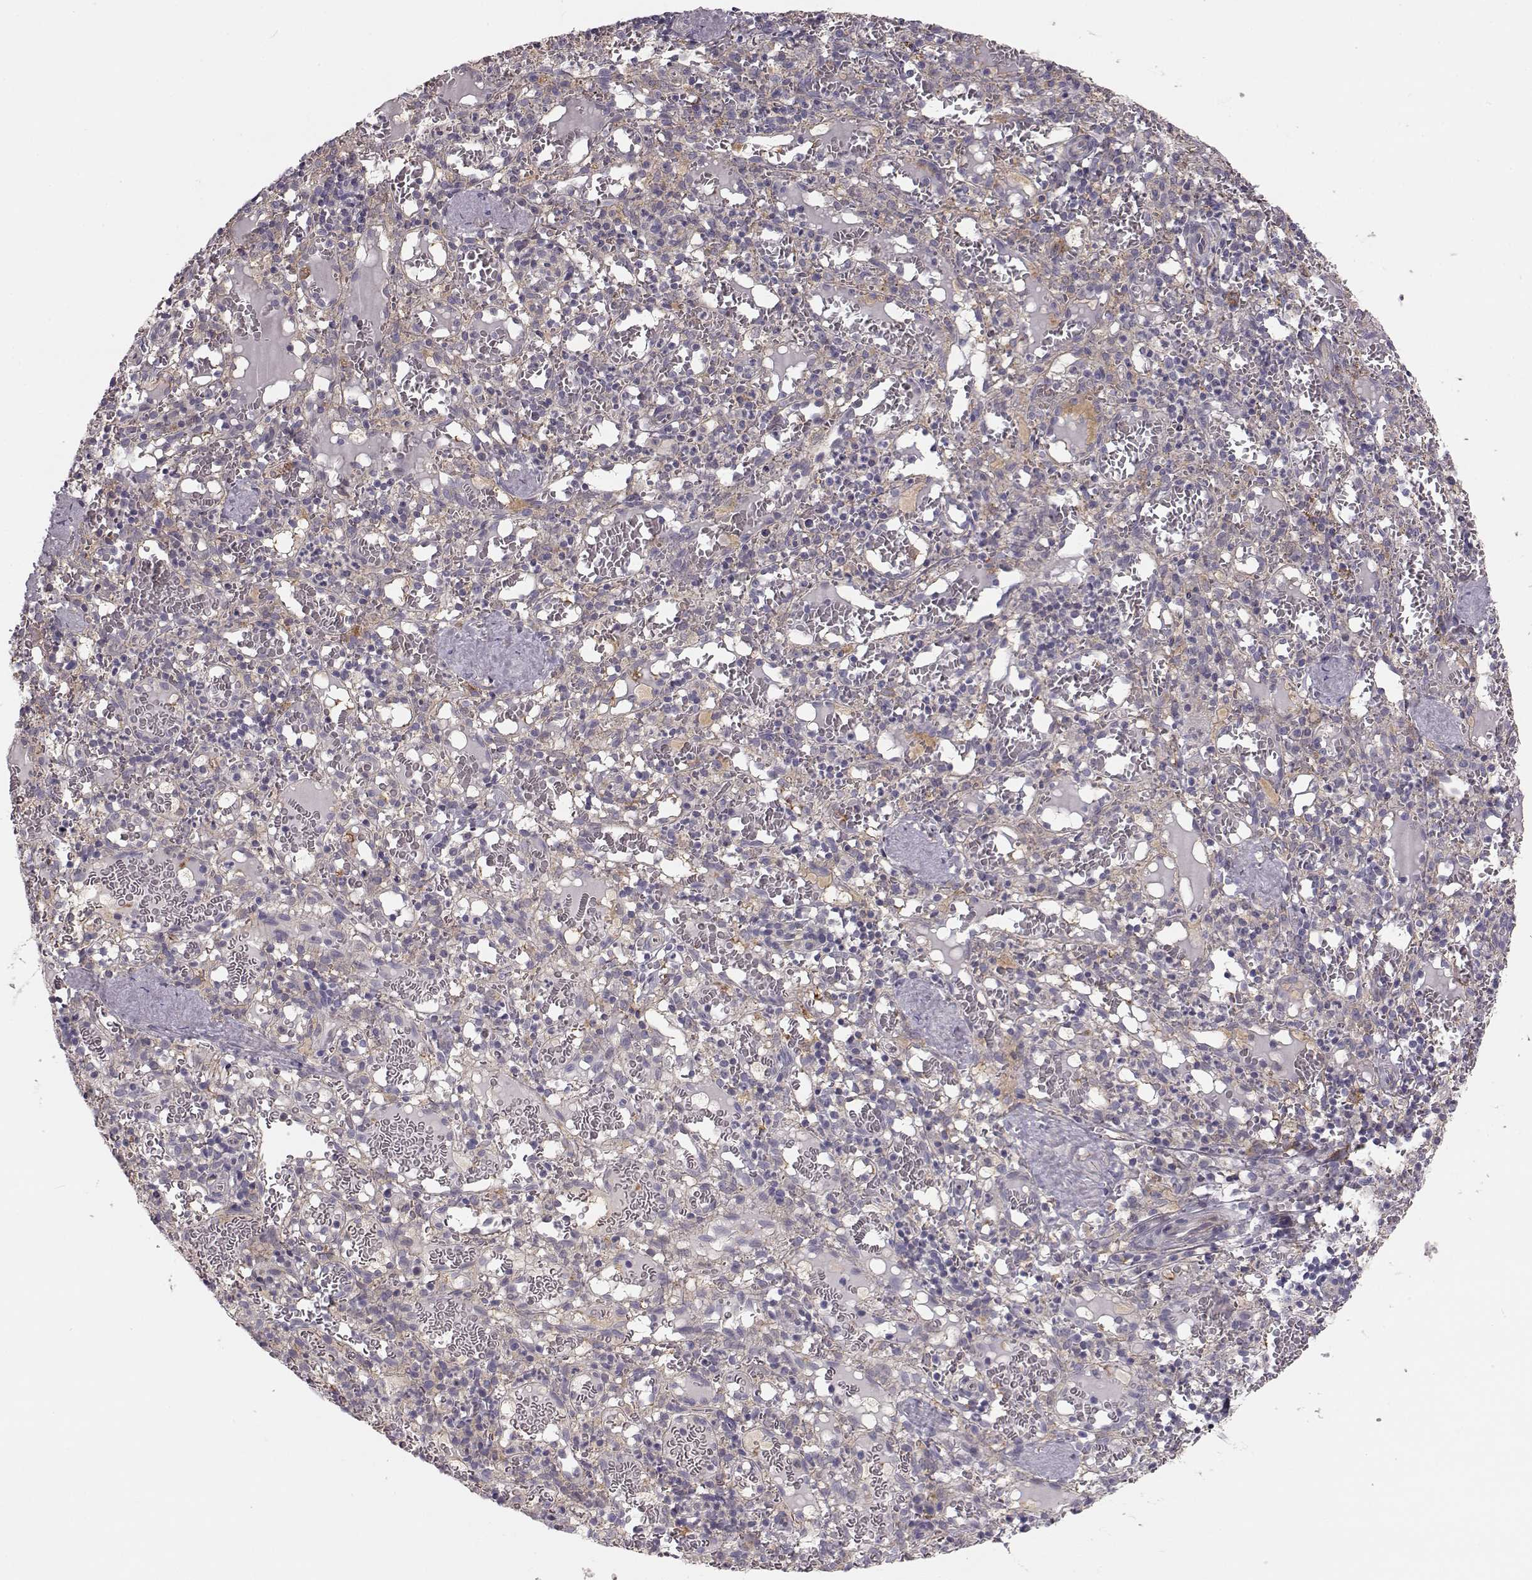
{"staining": {"intensity": "moderate", "quantity": "<25%", "location": "cytoplasmic/membranous"}, "tissue": "spleen", "cell_type": "Cells in red pulp", "image_type": "normal", "snomed": [{"axis": "morphology", "description": "Normal tissue, NOS"}, {"axis": "topography", "description": "Spleen"}], "caption": "Moderate cytoplasmic/membranous positivity for a protein is appreciated in about <25% of cells in red pulp of unremarkable spleen using immunohistochemistry (IHC).", "gene": "GPR50", "patient": {"sex": "male", "age": 11}}